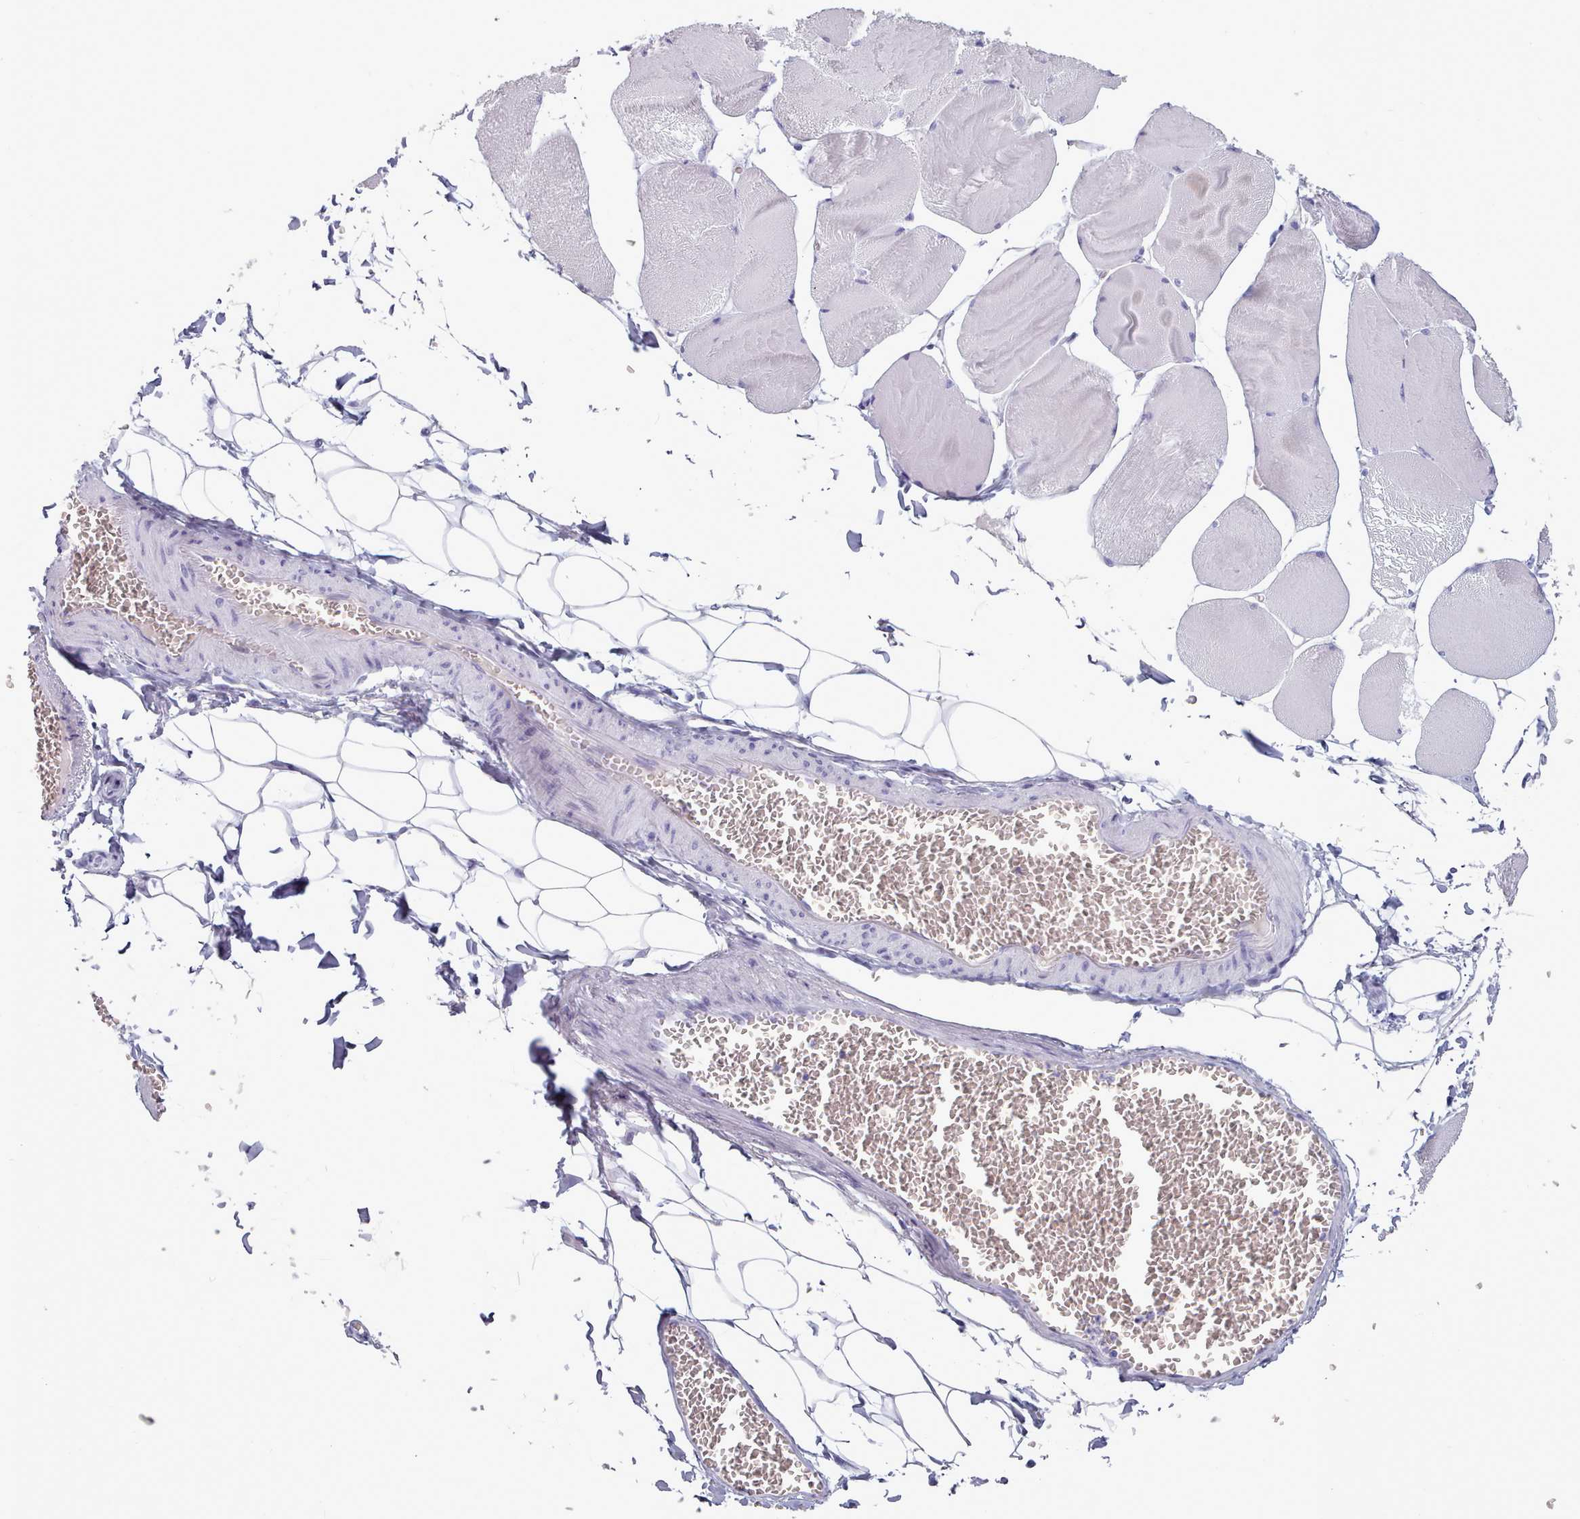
{"staining": {"intensity": "negative", "quantity": "none", "location": "none"}, "tissue": "skeletal muscle", "cell_type": "Myocytes", "image_type": "normal", "snomed": [{"axis": "morphology", "description": "Normal tissue, NOS"}, {"axis": "morphology", "description": "Basal cell carcinoma"}, {"axis": "topography", "description": "Skeletal muscle"}], "caption": "Immunohistochemistry histopathology image of unremarkable skeletal muscle stained for a protein (brown), which displays no positivity in myocytes.", "gene": "ZNF43", "patient": {"sex": "female", "age": 64}}